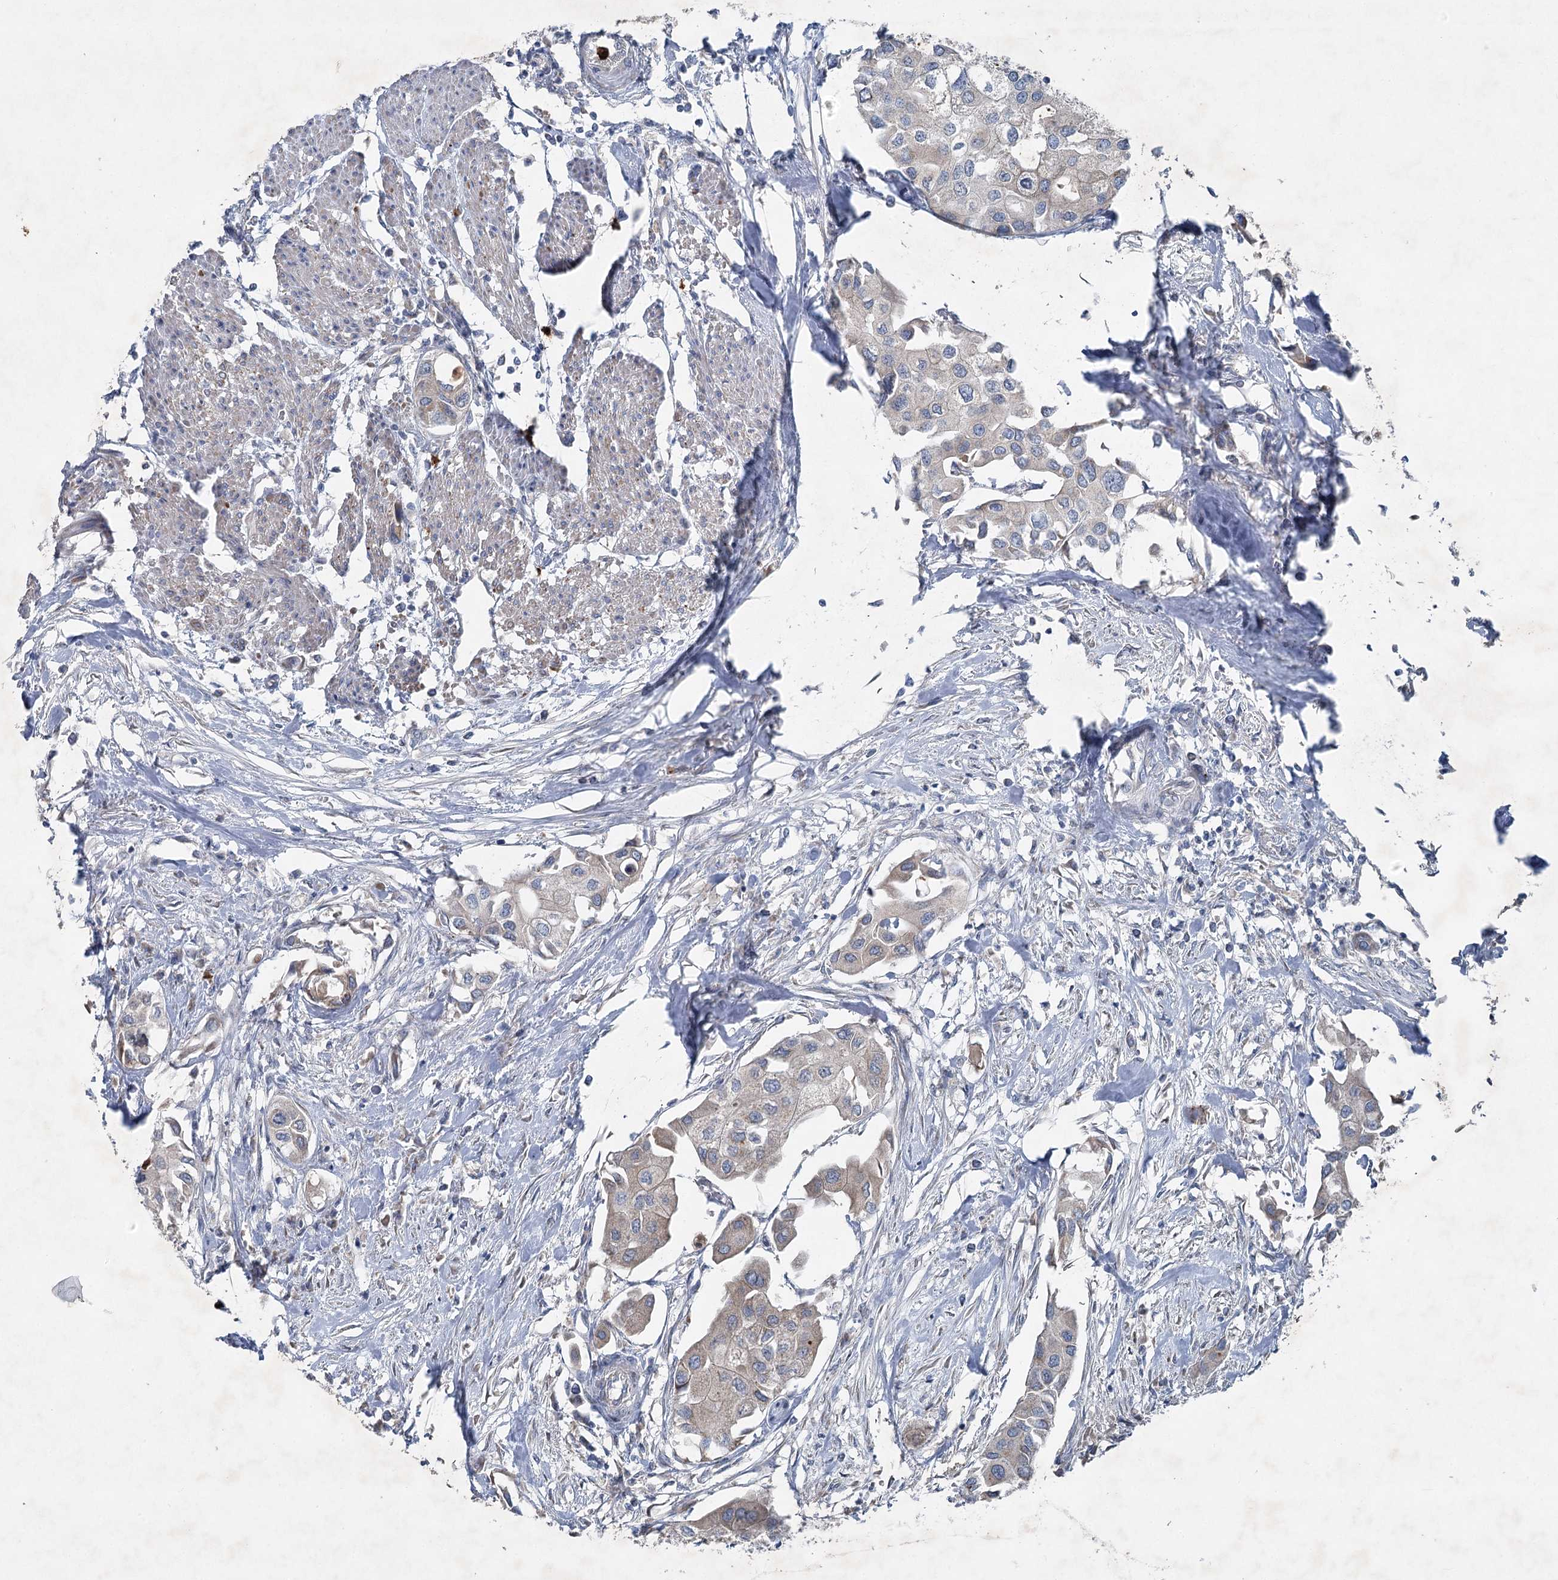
{"staining": {"intensity": "negative", "quantity": "none", "location": "none"}, "tissue": "urothelial cancer", "cell_type": "Tumor cells", "image_type": "cancer", "snomed": [{"axis": "morphology", "description": "Urothelial carcinoma, High grade"}, {"axis": "topography", "description": "Urinary bladder"}], "caption": "High-grade urothelial carcinoma stained for a protein using immunohistochemistry demonstrates no staining tumor cells.", "gene": "PLA2G12A", "patient": {"sex": "male", "age": 64}}